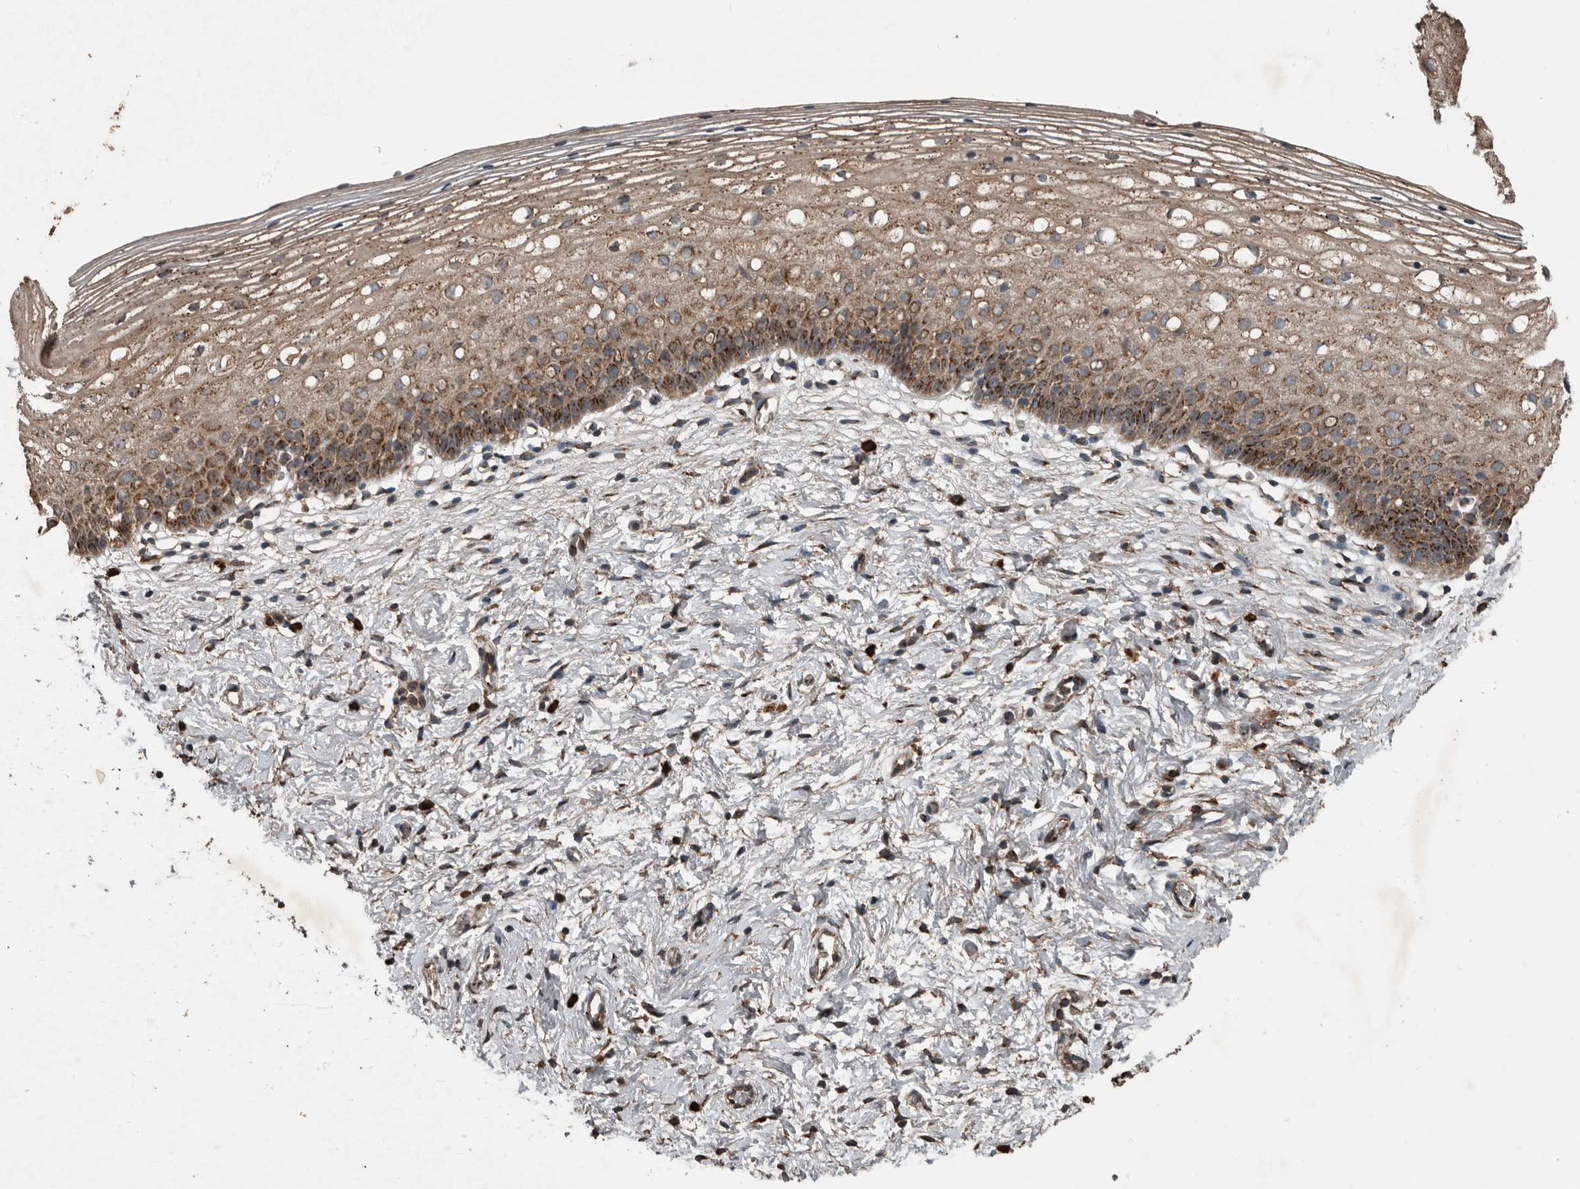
{"staining": {"intensity": "moderate", "quantity": ">75%", "location": "cytoplasmic/membranous"}, "tissue": "cervix", "cell_type": "Squamous epithelial cells", "image_type": "normal", "snomed": [{"axis": "morphology", "description": "Normal tissue, NOS"}, {"axis": "topography", "description": "Cervix"}], "caption": "Protein staining demonstrates moderate cytoplasmic/membranous expression in about >75% of squamous epithelial cells in unremarkable cervix. (IHC, brightfield microscopy, high magnification).", "gene": "RNF207", "patient": {"sex": "female", "age": 72}}